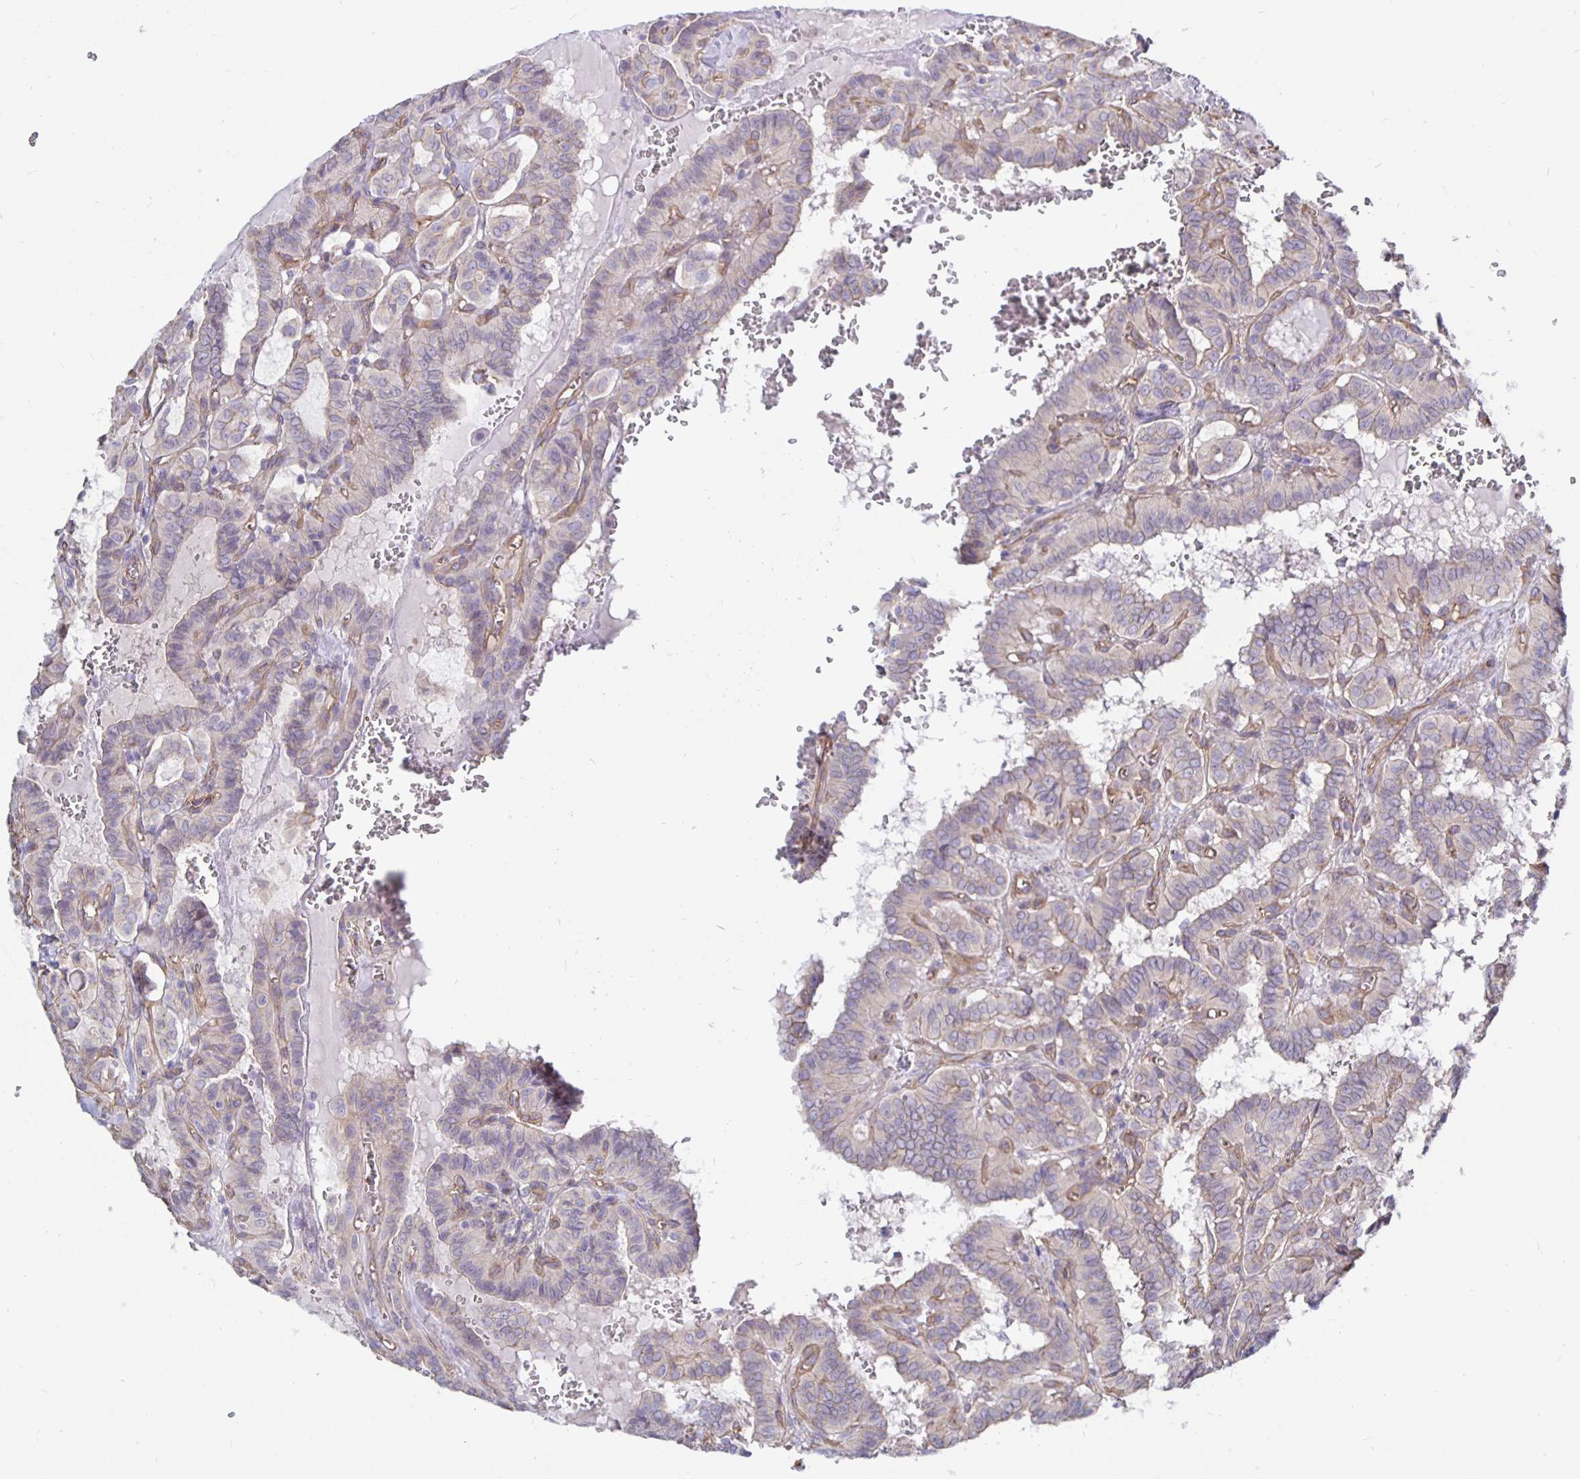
{"staining": {"intensity": "negative", "quantity": "none", "location": "none"}, "tissue": "thyroid cancer", "cell_type": "Tumor cells", "image_type": "cancer", "snomed": [{"axis": "morphology", "description": "Papillary adenocarcinoma, NOS"}, {"axis": "topography", "description": "Thyroid gland"}], "caption": "This is a histopathology image of immunohistochemistry (IHC) staining of thyroid cancer (papillary adenocarcinoma), which shows no positivity in tumor cells. (Brightfield microscopy of DAB IHC at high magnification).", "gene": "ARHGEF39", "patient": {"sex": "female", "age": 21}}